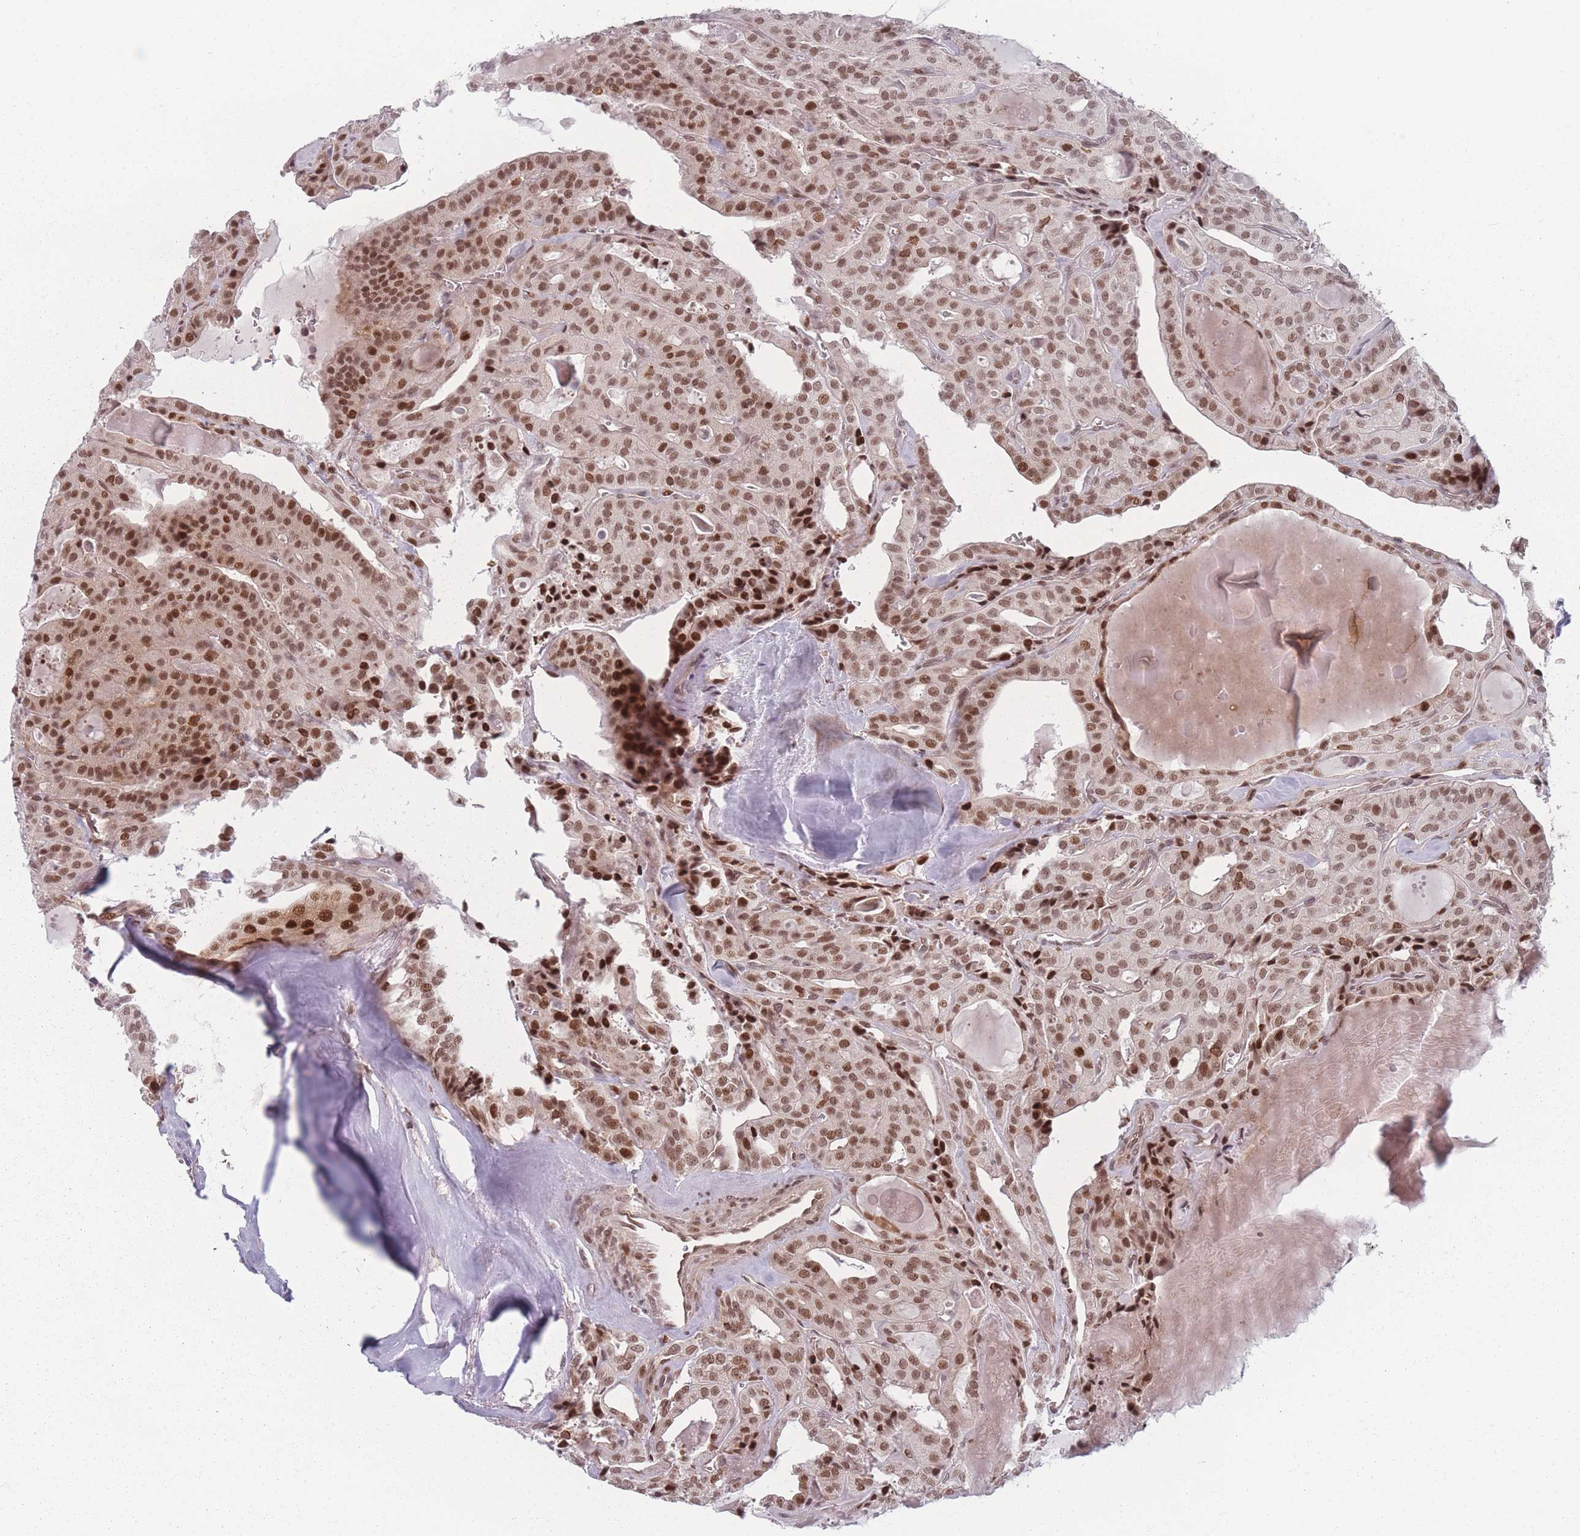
{"staining": {"intensity": "moderate", "quantity": ">75%", "location": "nuclear"}, "tissue": "thyroid cancer", "cell_type": "Tumor cells", "image_type": "cancer", "snomed": [{"axis": "morphology", "description": "Papillary adenocarcinoma, NOS"}, {"axis": "topography", "description": "Thyroid gland"}], "caption": "There is medium levels of moderate nuclear expression in tumor cells of thyroid papillary adenocarcinoma, as demonstrated by immunohistochemical staining (brown color).", "gene": "WDR55", "patient": {"sex": "male", "age": 52}}